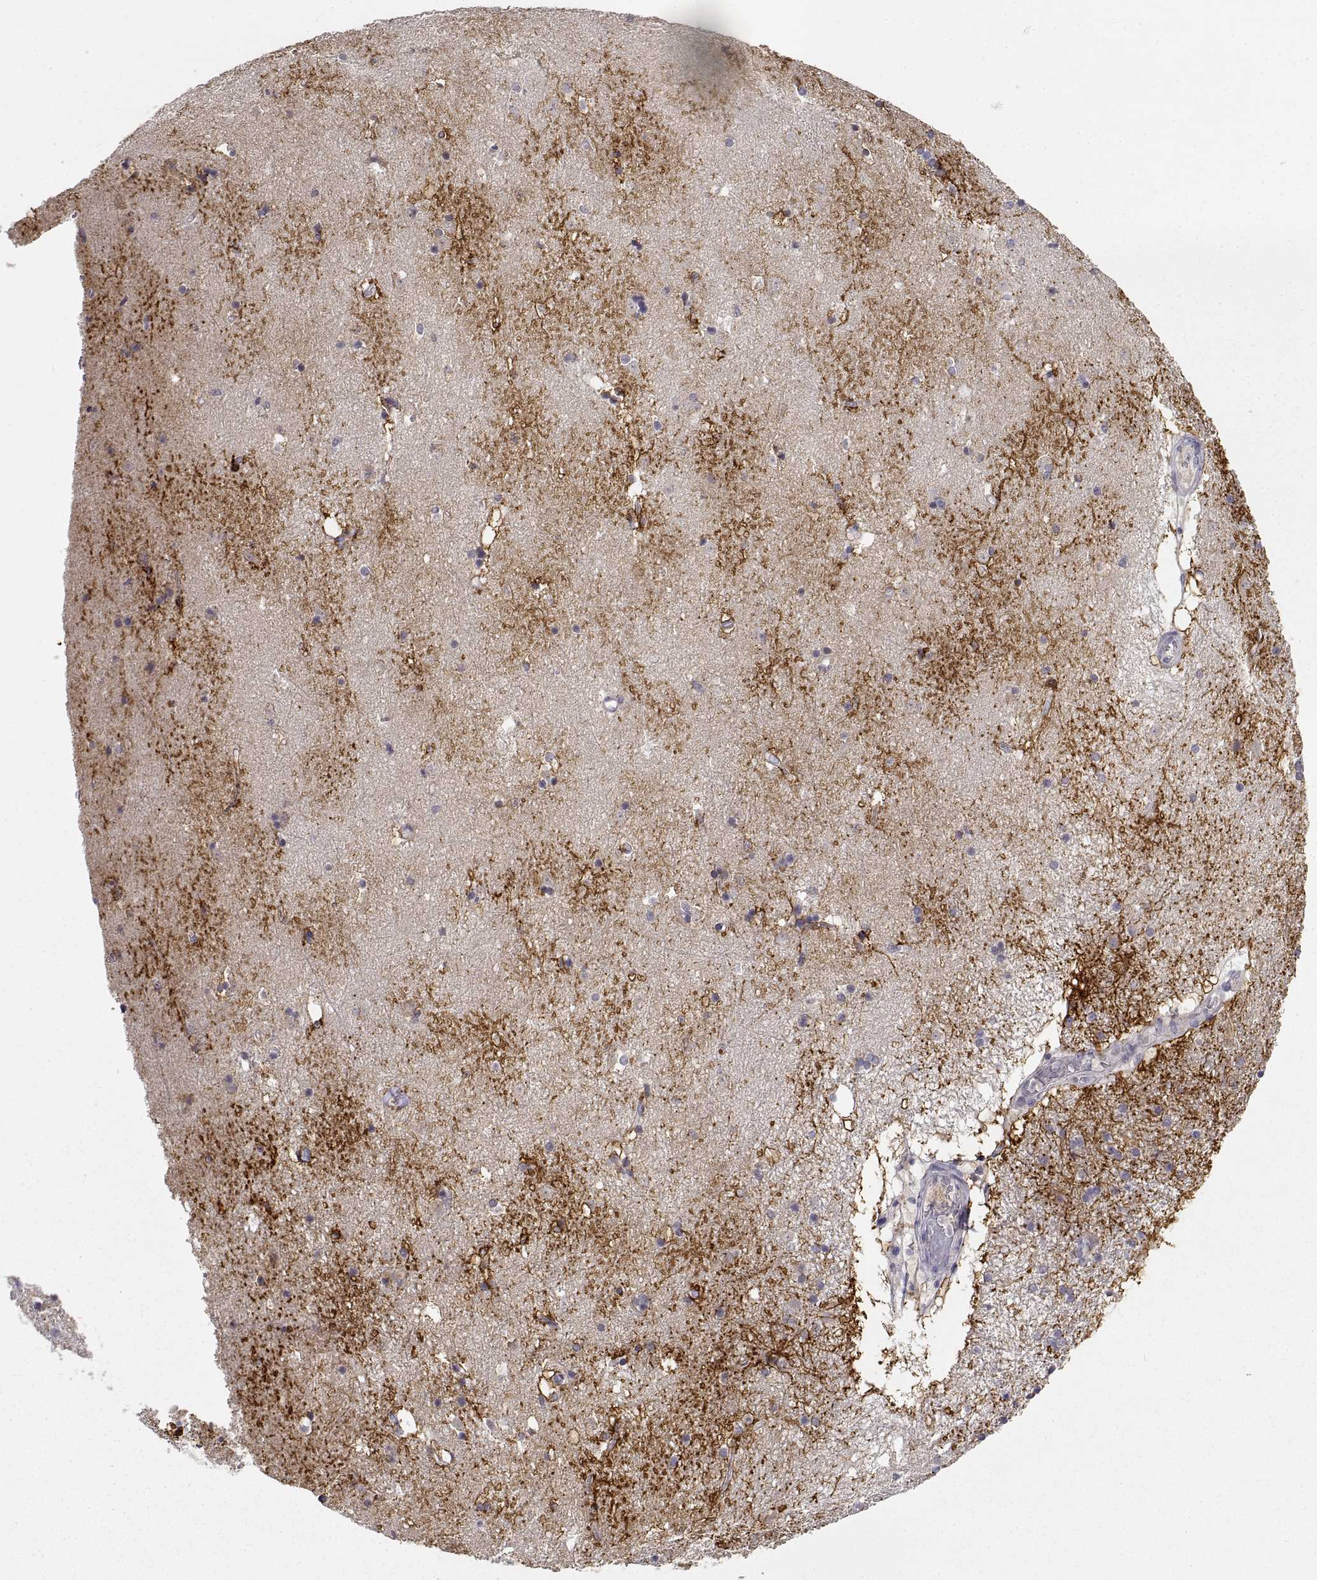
{"staining": {"intensity": "strong", "quantity": "<25%", "location": "cytoplasmic/membranous"}, "tissue": "caudate", "cell_type": "Glial cells", "image_type": "normal", "snomed": [{"axis": "morphology", "description": "Normal tissue, NOS"}, {"axis": "topography", "description": "Lateral ventricle wall"}], "caption": "Immunohistochemistry (IHC) of unremarkable human caudate demonstrates medium levels of strong cytoplasmic/membranous expression in approximately <25% of glial cells.", "gene": "NMNAT2", "patient": {"sex": "male", "age": 51}}